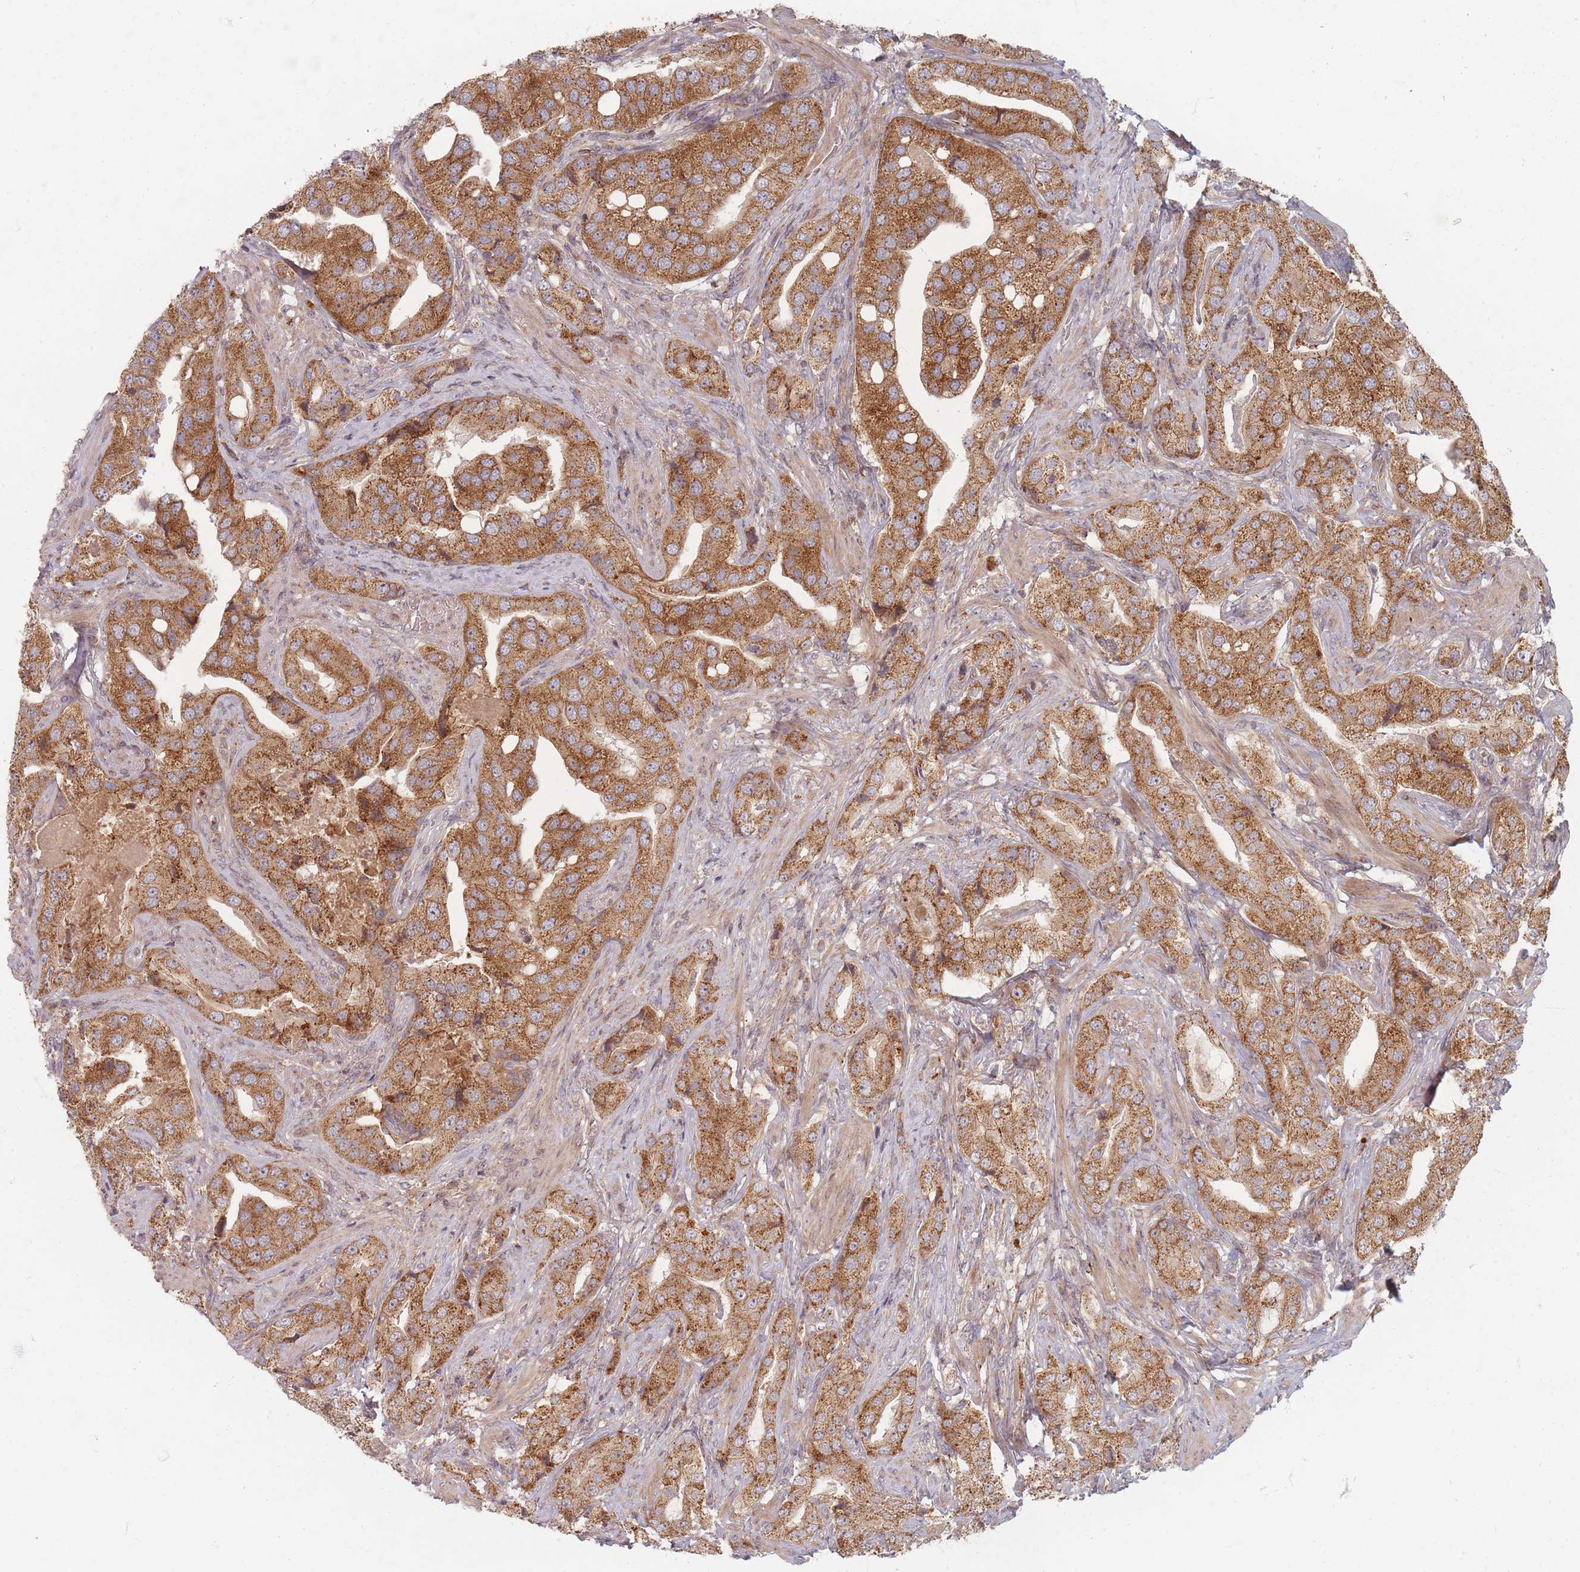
{"staining": {"intensity": "strong", "quantity": ">75%", "location": "cytoplasmic/membranous"}, "tissue": "prostate cancer", "cell_type": "Tumor cells", "image_type": "cancer", "snomed": [{"axis": "morphology", "description": "Adenocarcinoma, High grade"}, {"axis": "topography", "description": "Prostate"}], "caption": "Strong cytoplasmic/membranous protein positivity is appreciated in about >75% of tumor cells in prostate high-grade adenocarcinoma.", "gene": "RADX", "patient": {"sex": "male", "age": 63}}